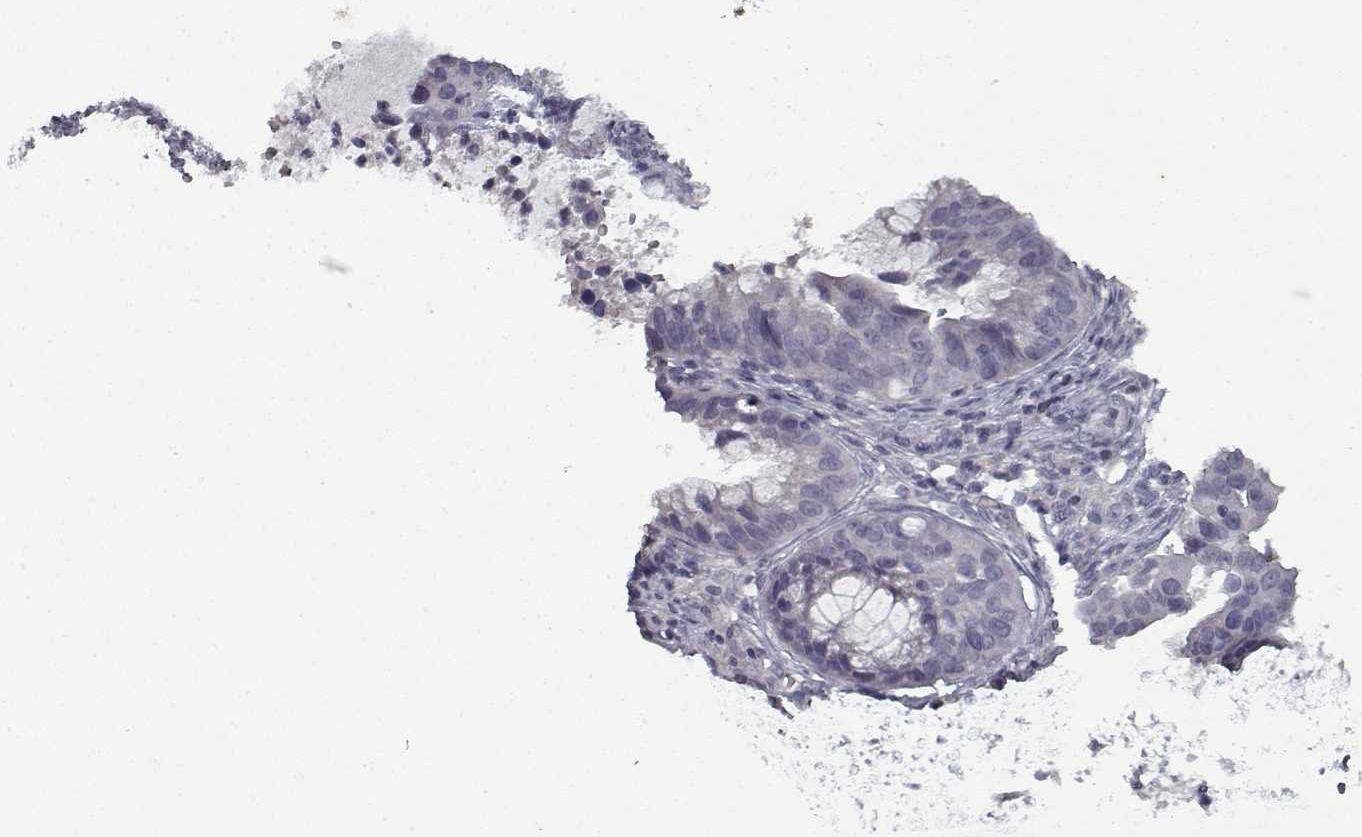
{"staining": {"intensity": "negative", "quantity": "none", "location": "none"}, "tissue": "cervical cancer", "cell_type": "Tumor cells", "image_type": "cancer", "snomed": [{"axis": "morphology", "description": "Adenocarcinoma, NOS"}, {"axis": "topography", "description": "Cervix"}], "caption": "Human cervical cancer (adenocarcinoma) stained for a protein using immunohistochemistry reveals no expression in tumor cells.", "gene": "GAD2", "patient": {"sex": "female", "age": 34}}